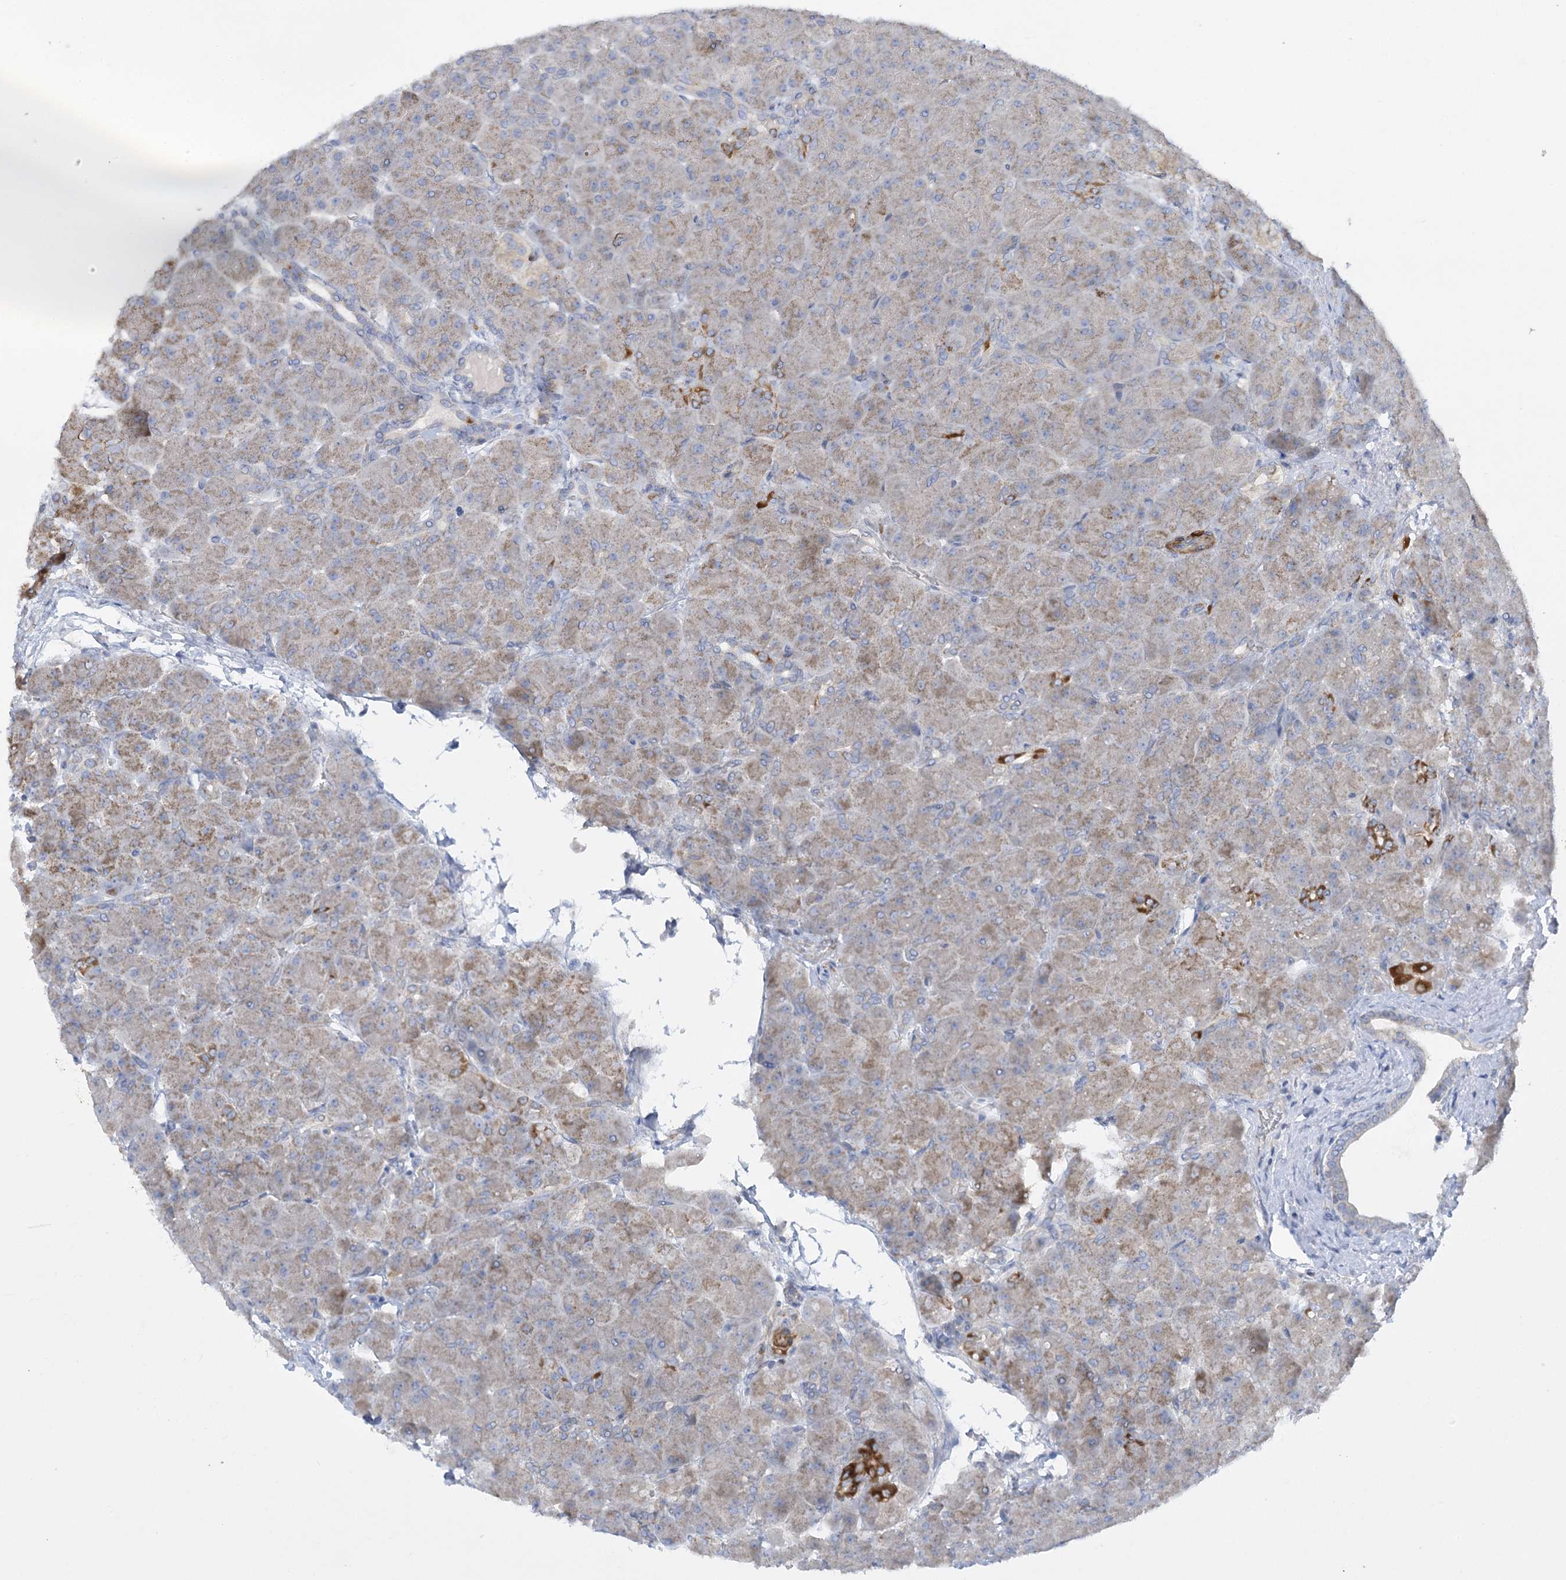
{"staining": {"intensity": "strong", "quantity": "25%-75%", "location": "cytoplasmic/membranous"}, "tissue": "pancreas", "cell_type": "Exocrine glandular cells", "image_type": "normal", "snomed": [{"axis": "morphology", "description": "Normal tissue, NOS"}, {"axis": "topography", "description": "Pancreas"}], "caption": "Immunohistochemistry of unremarkable pancreas demonstrates high levels of strong cytoplasmic/membranous expression in approximately 25%-75% of exocrine glandular cells. (Brightfield microscopy of DAB IHC at high magnification).", "gene": "DHTKD1", "patient": {"sex": "male", "age": 66}}